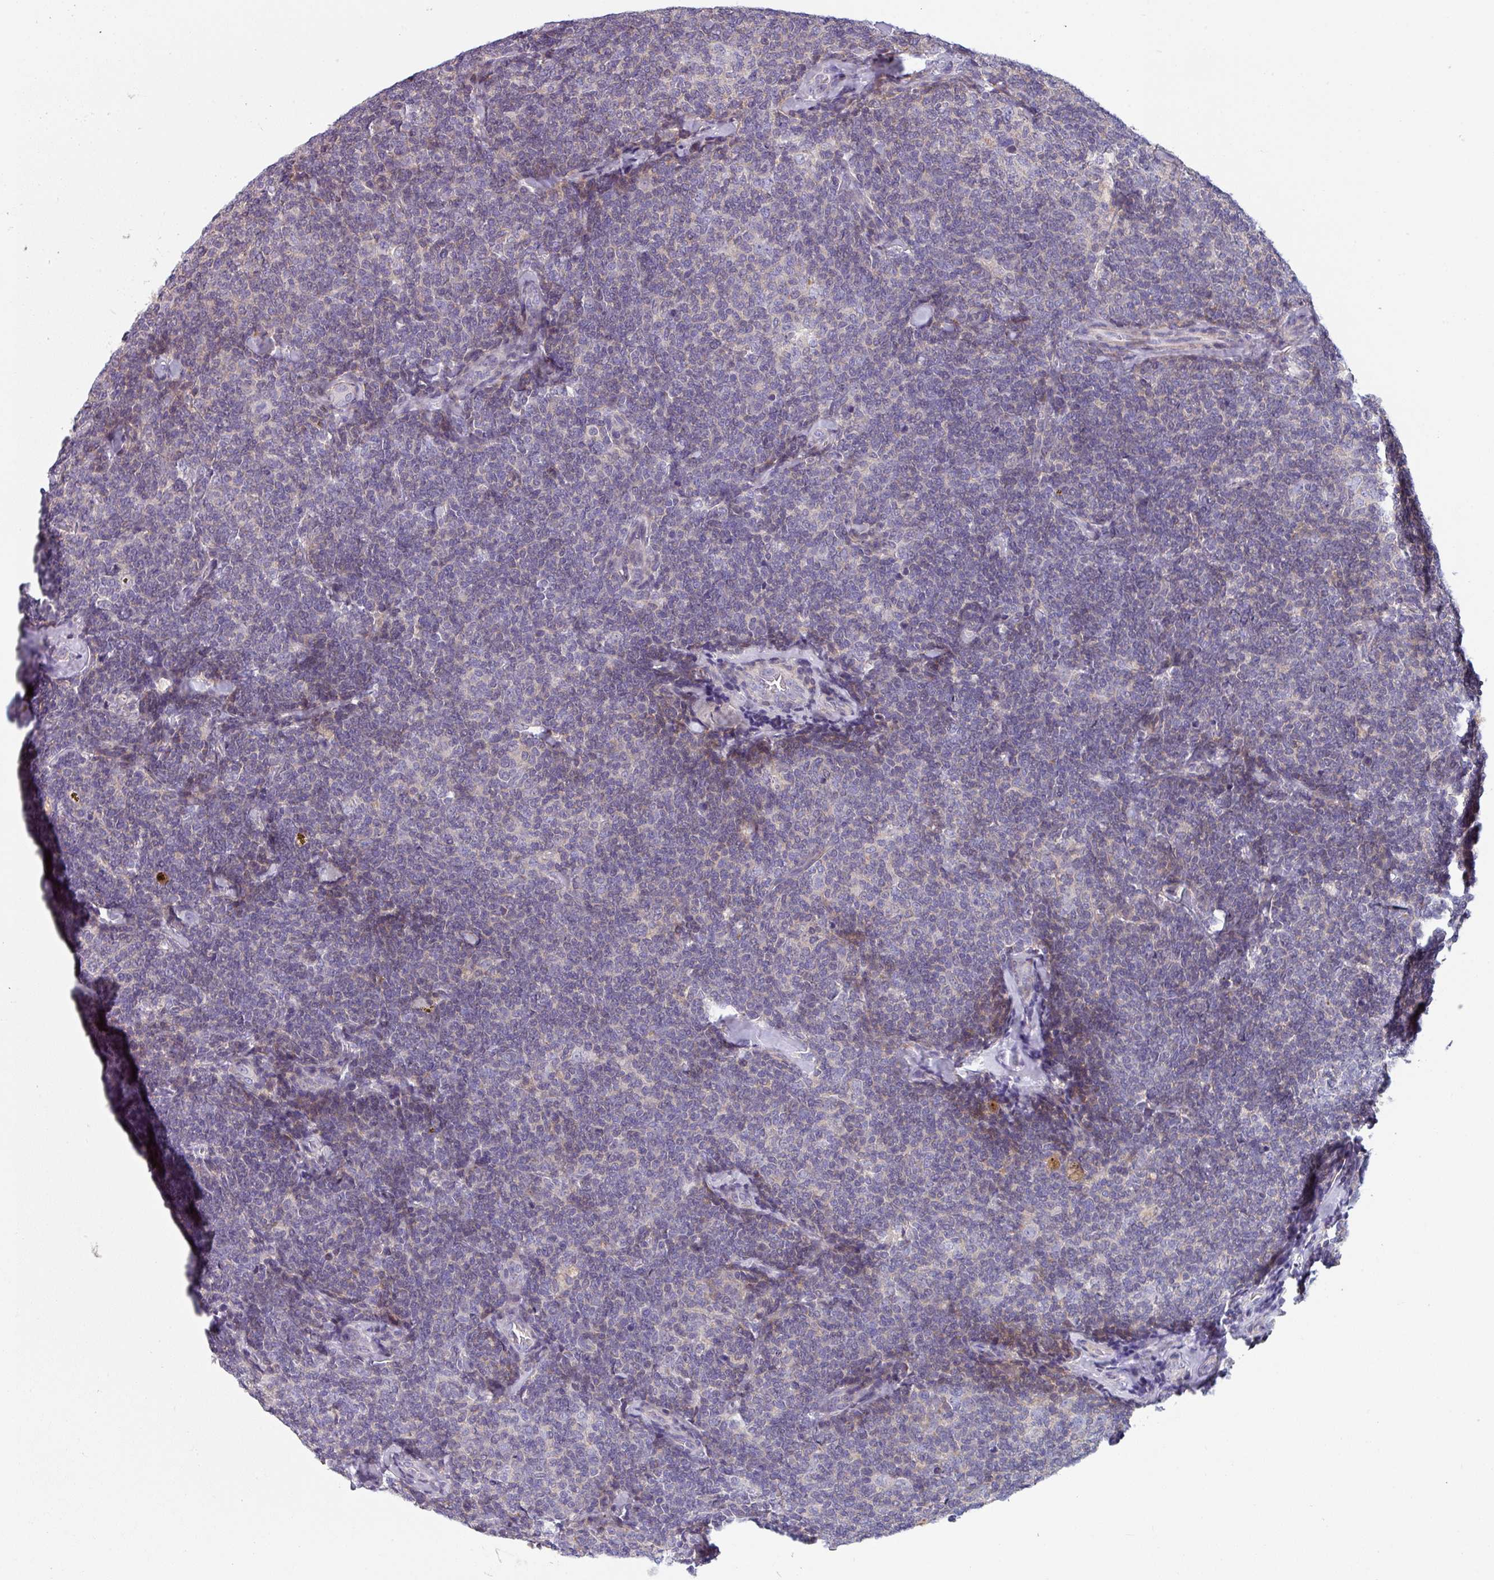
{"staining": {"intensity": "negative", "quantity": "none", "location": "none"}, "tissue": "lymphoma", "cell_type": "Tumor cells", "image_type": "cancer", "snomed": [{"axis": "morphology", "description": "Malignant lymphoma, non-Hodgkin's type, Low grade"}, {"axis": "topography", "description": "Lymph node"}], "caption": "Immunohistochemical staining of malignant lymphoma, non-Hodgkin's type (low-grade) displays no significant positivity in tumor cells.", "gene": "TMEM132A", "patient": {"sex": "female", "age": 56}}